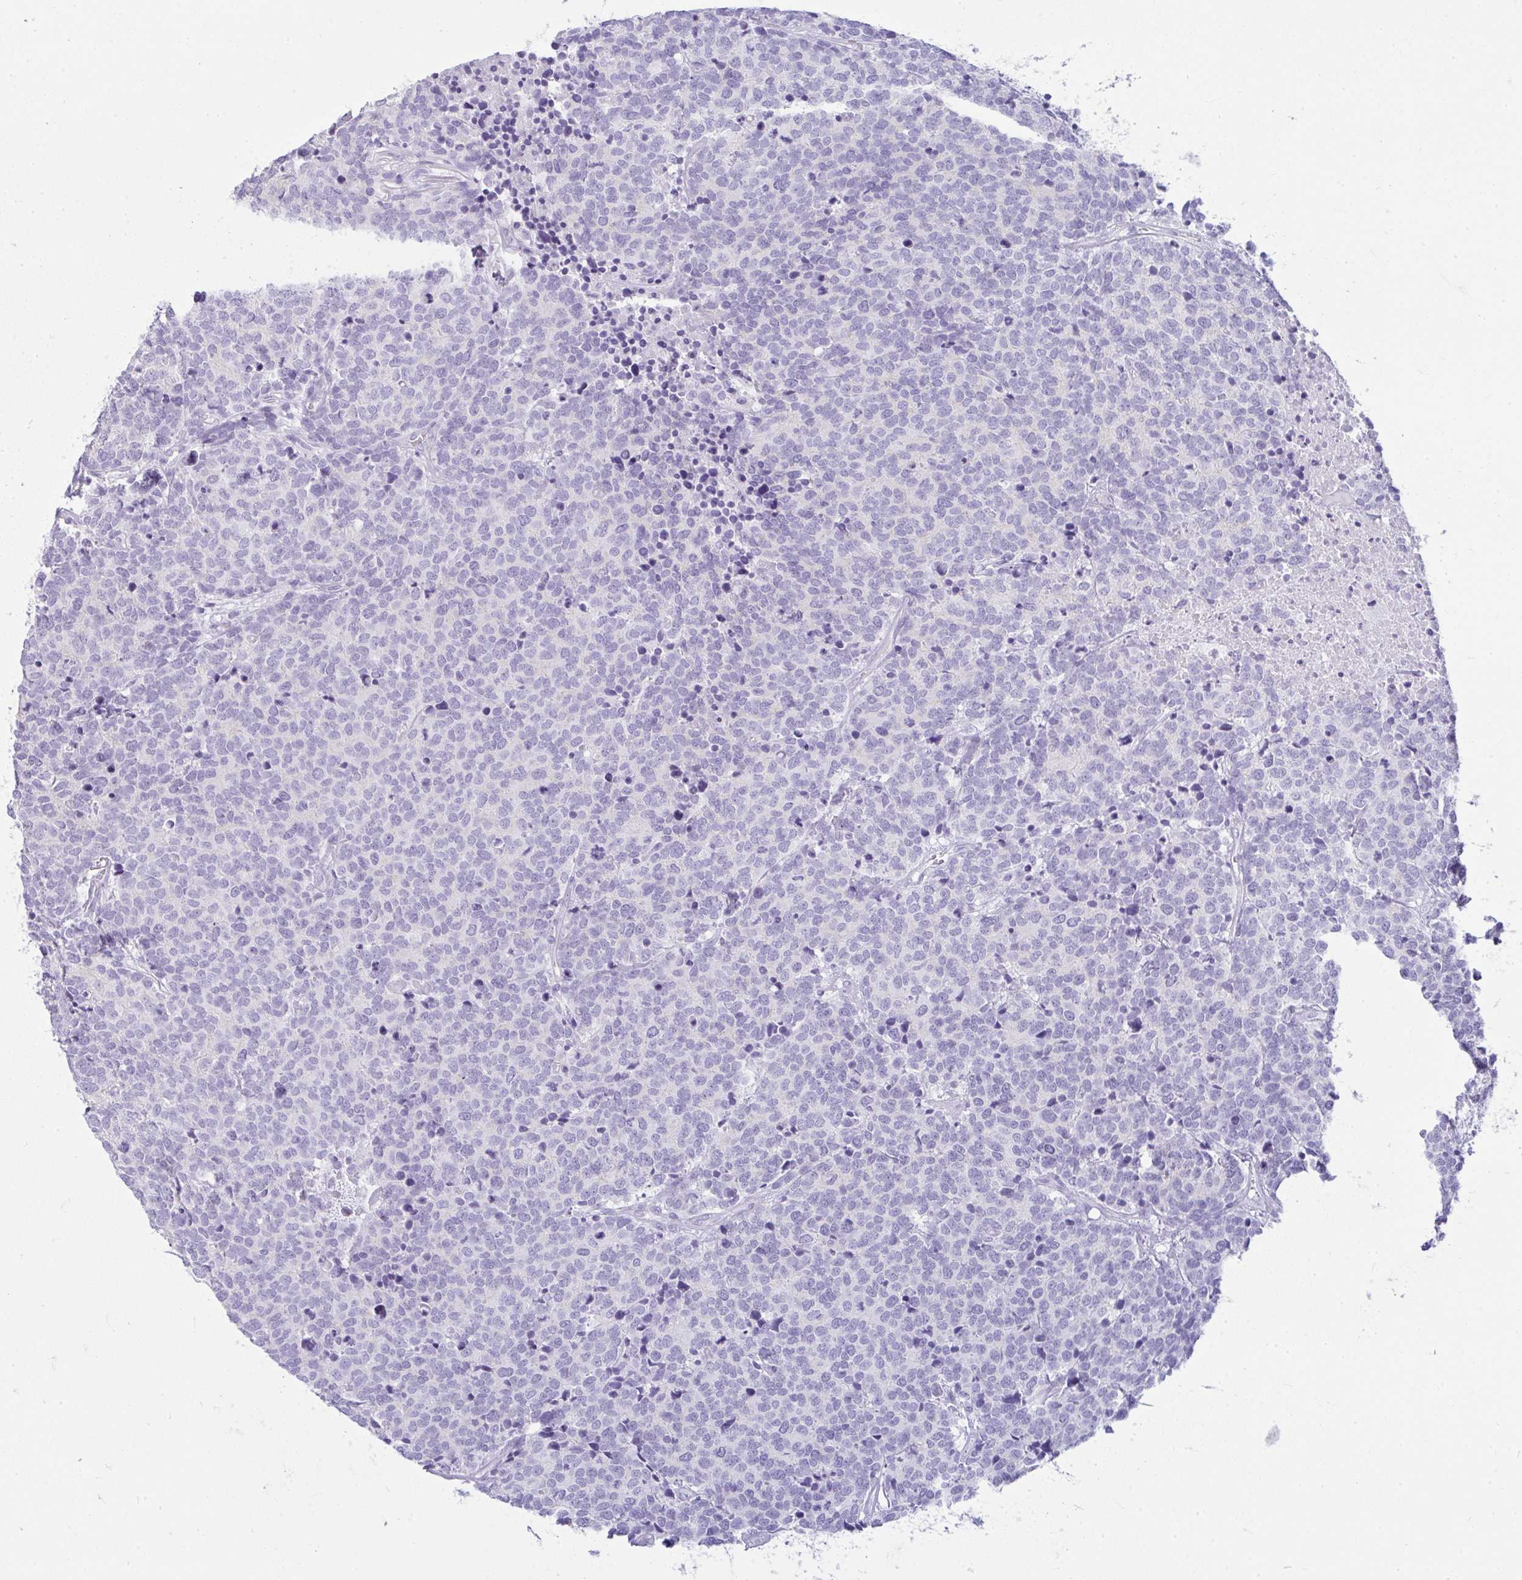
{"staining": {"intensity": "negative", "quantity": "none", "location": "none"}, "tissue": "carcinoid", "cell_type": "Tumor cells", "image_type": "cancer", "snomed": [{"axis": "morphology", "description": "Carcinoid, malignant, NOS"}, {"axis": "topography", "description": "Skin"}], "caption": "Photomicrograph shows no significant protein staining in tumor cells of carcinoid (malignant).", "gene": "RASL10A", "patient": {"sex": "female", "age": 79}}